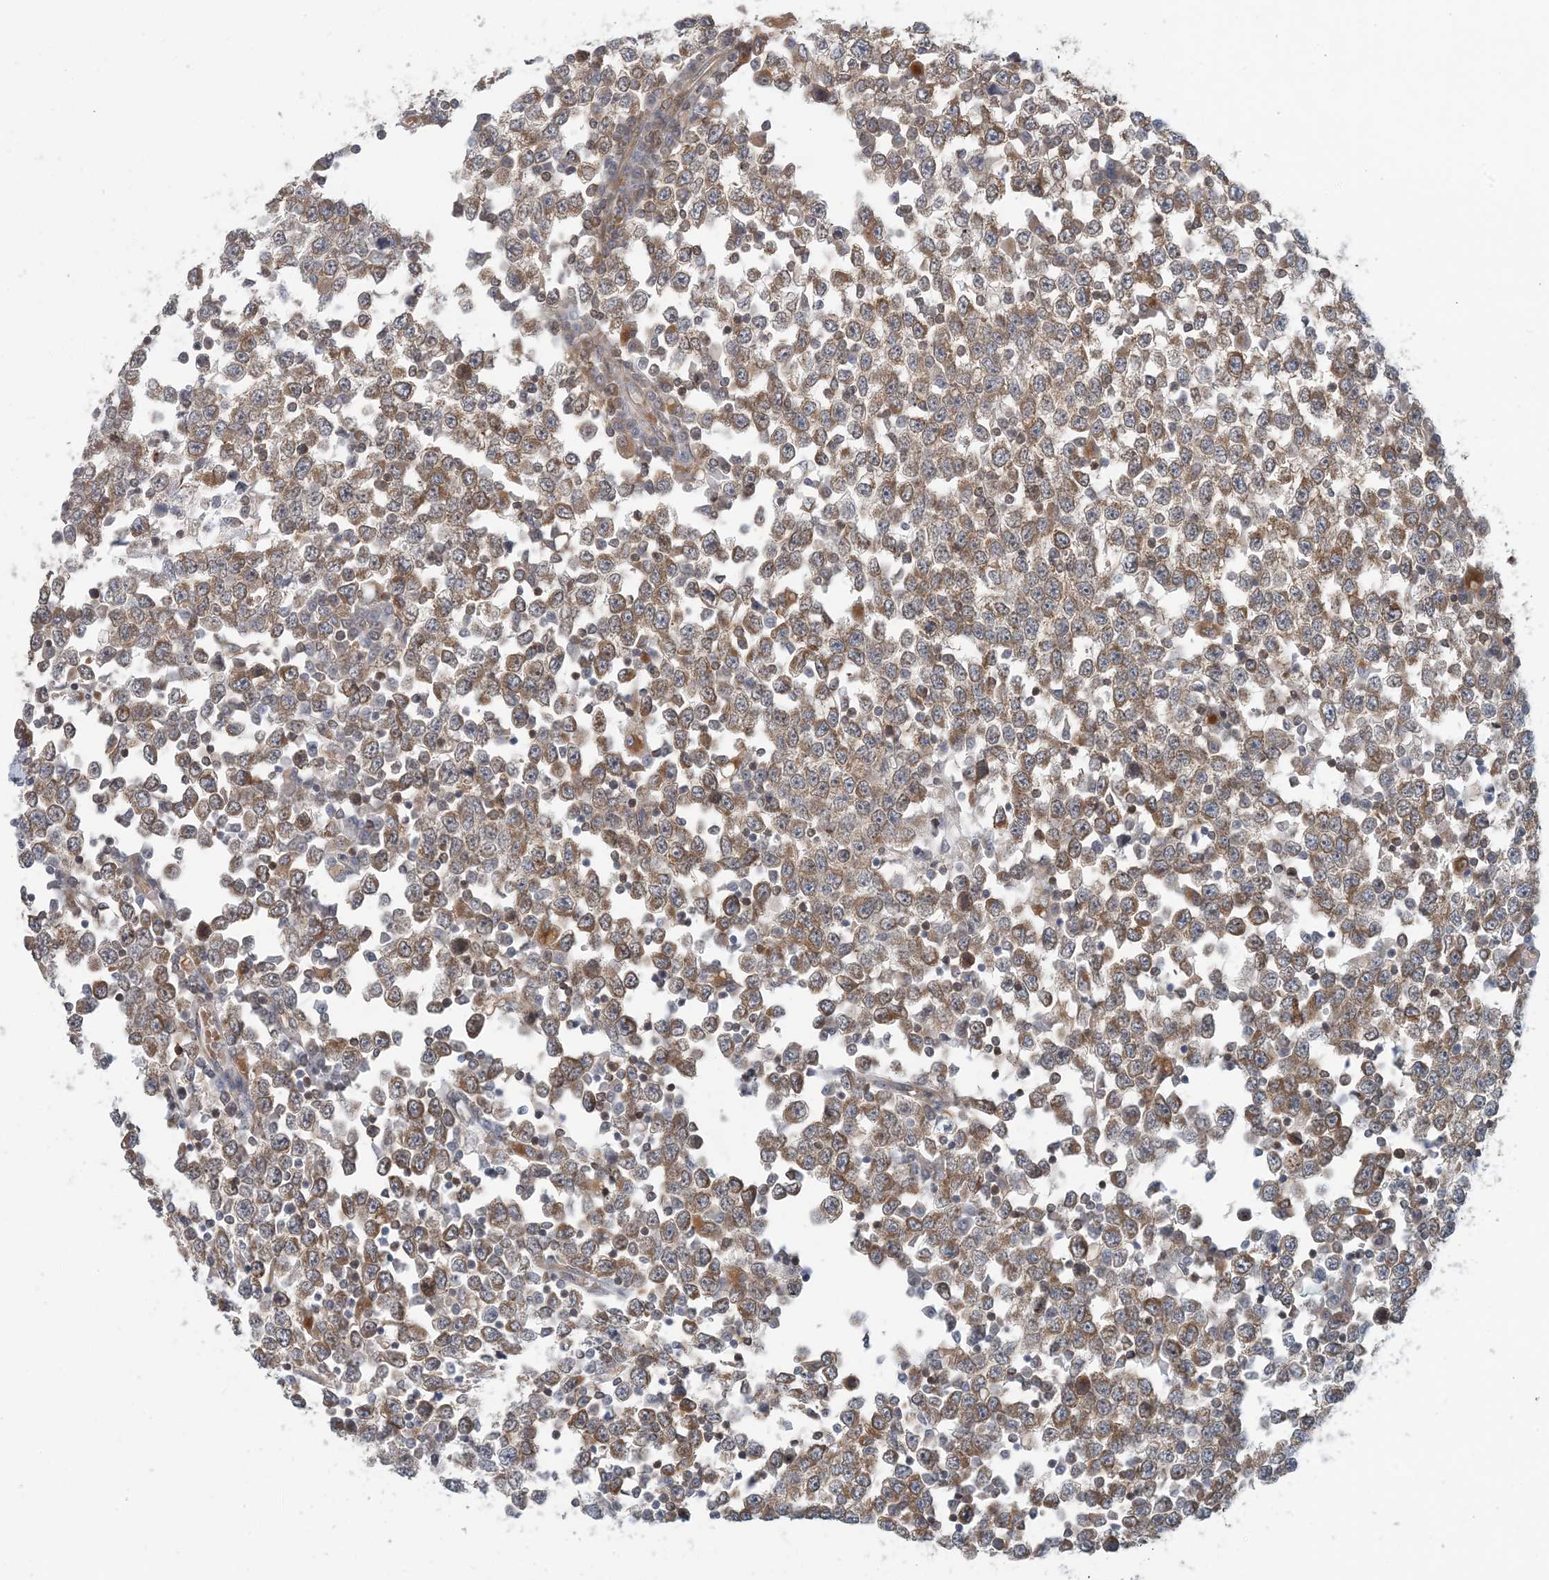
{"staining": {"intensity": "moderate", "quantity": "25%-75%", "location": "cytoplasmic/membranous"}, "tissue": "testis cancer", "cell_type": "Tumor cells", "image_type": "cancer", "snomed": [{"axis": "morphology", "description": "Seminoma, NOS"}, {"axis": "topography", "description": "Testis"}], "caption": "Testis seminoma stained with a brown dye reveals moderate cytoplasmic/membranous positive staining in about 25%-75% of tumor cells.", "gene": "ATP13A2", "patient": {"sex": "male", "age": 65}}